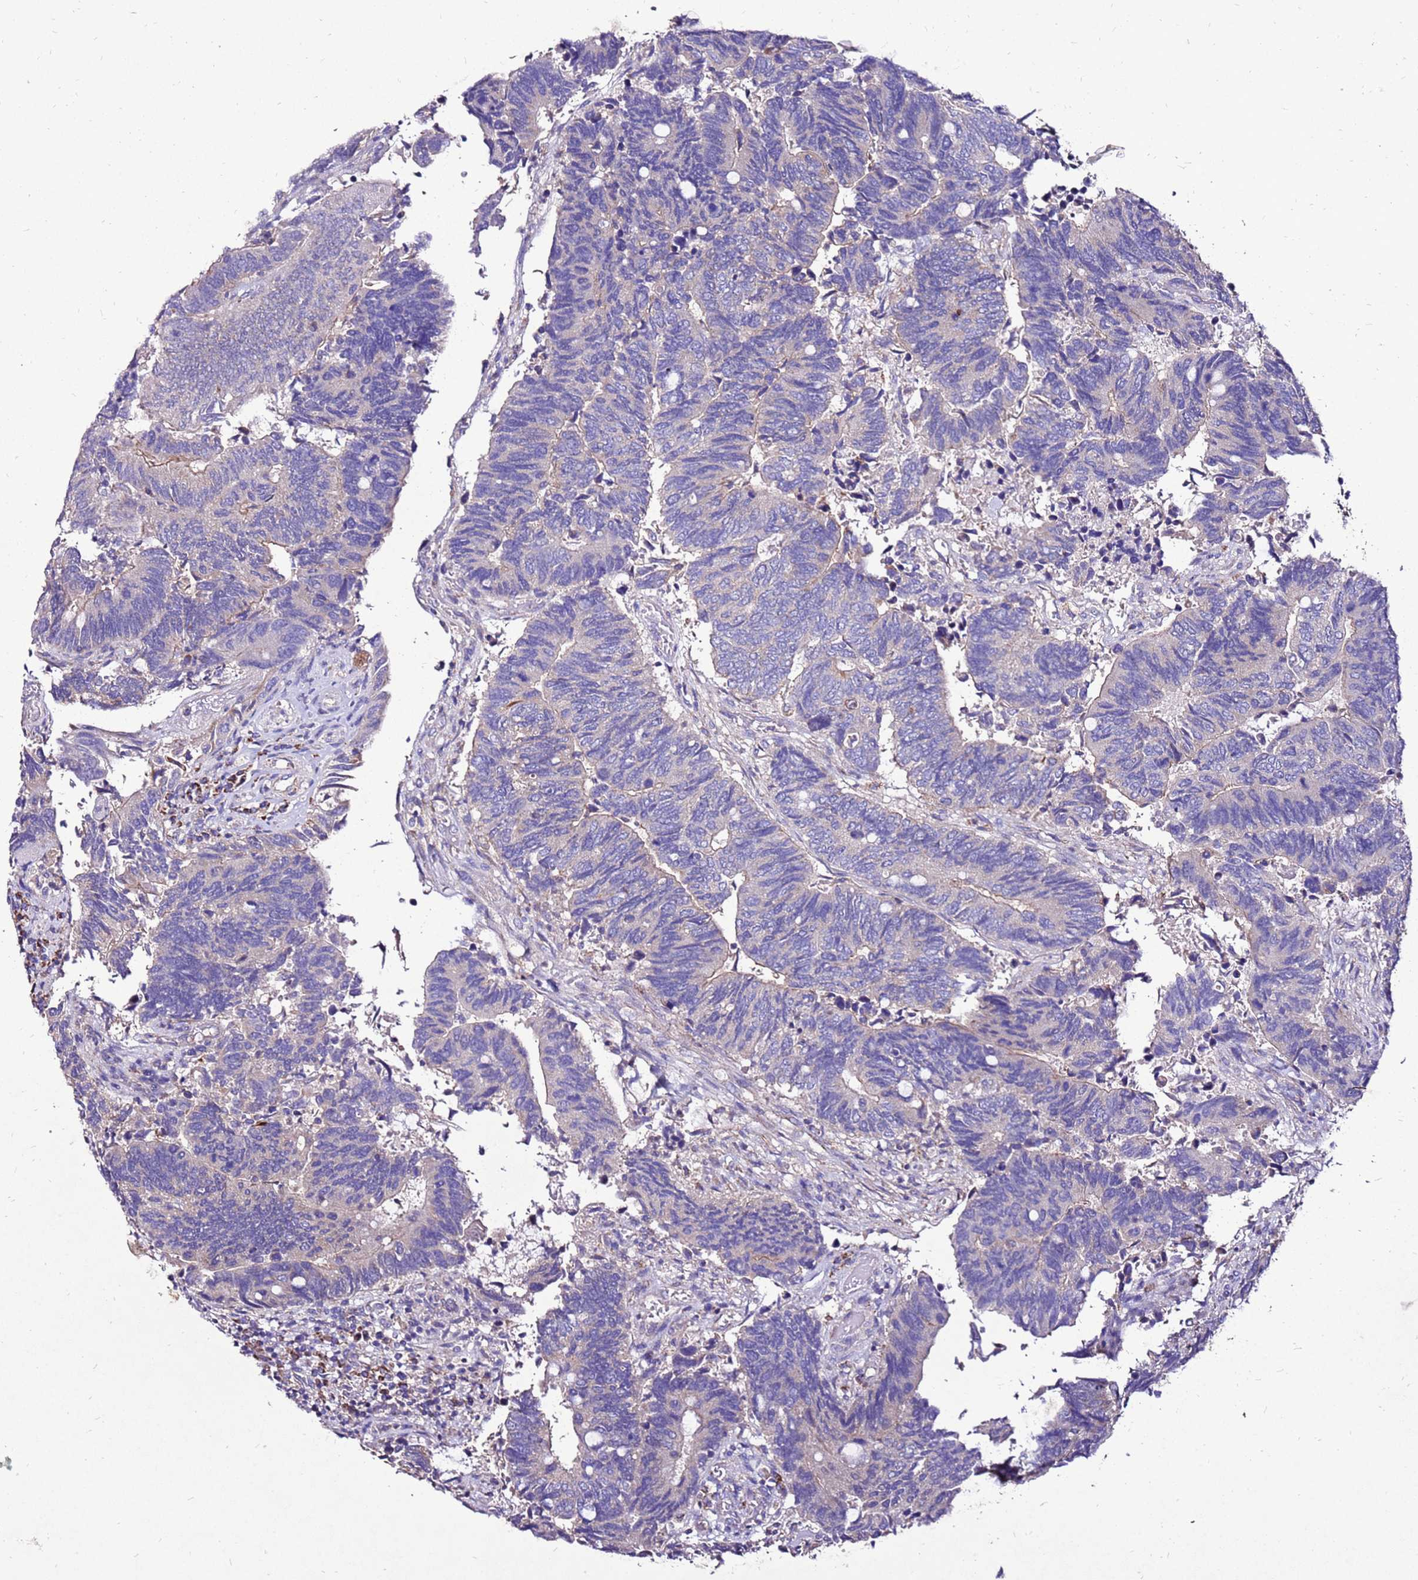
{"staining": {"intensity": "negative", "quantity": "none", "location": "none"}, "tissue": "colorectal cancer", "cell_type": "Tumor cells", "image_type": "cancer", "snomed": [{"axis": "morphology", "description": "Adenocarcinoma, NOS"}, {"axis": "topography", "description": "Colon"}], "caption": "Tumor cells show no significant expression in adenocarcinoma (colorectal).", "gene": "TMEM106C", "patient": {"sex": "male", "age": 87}}